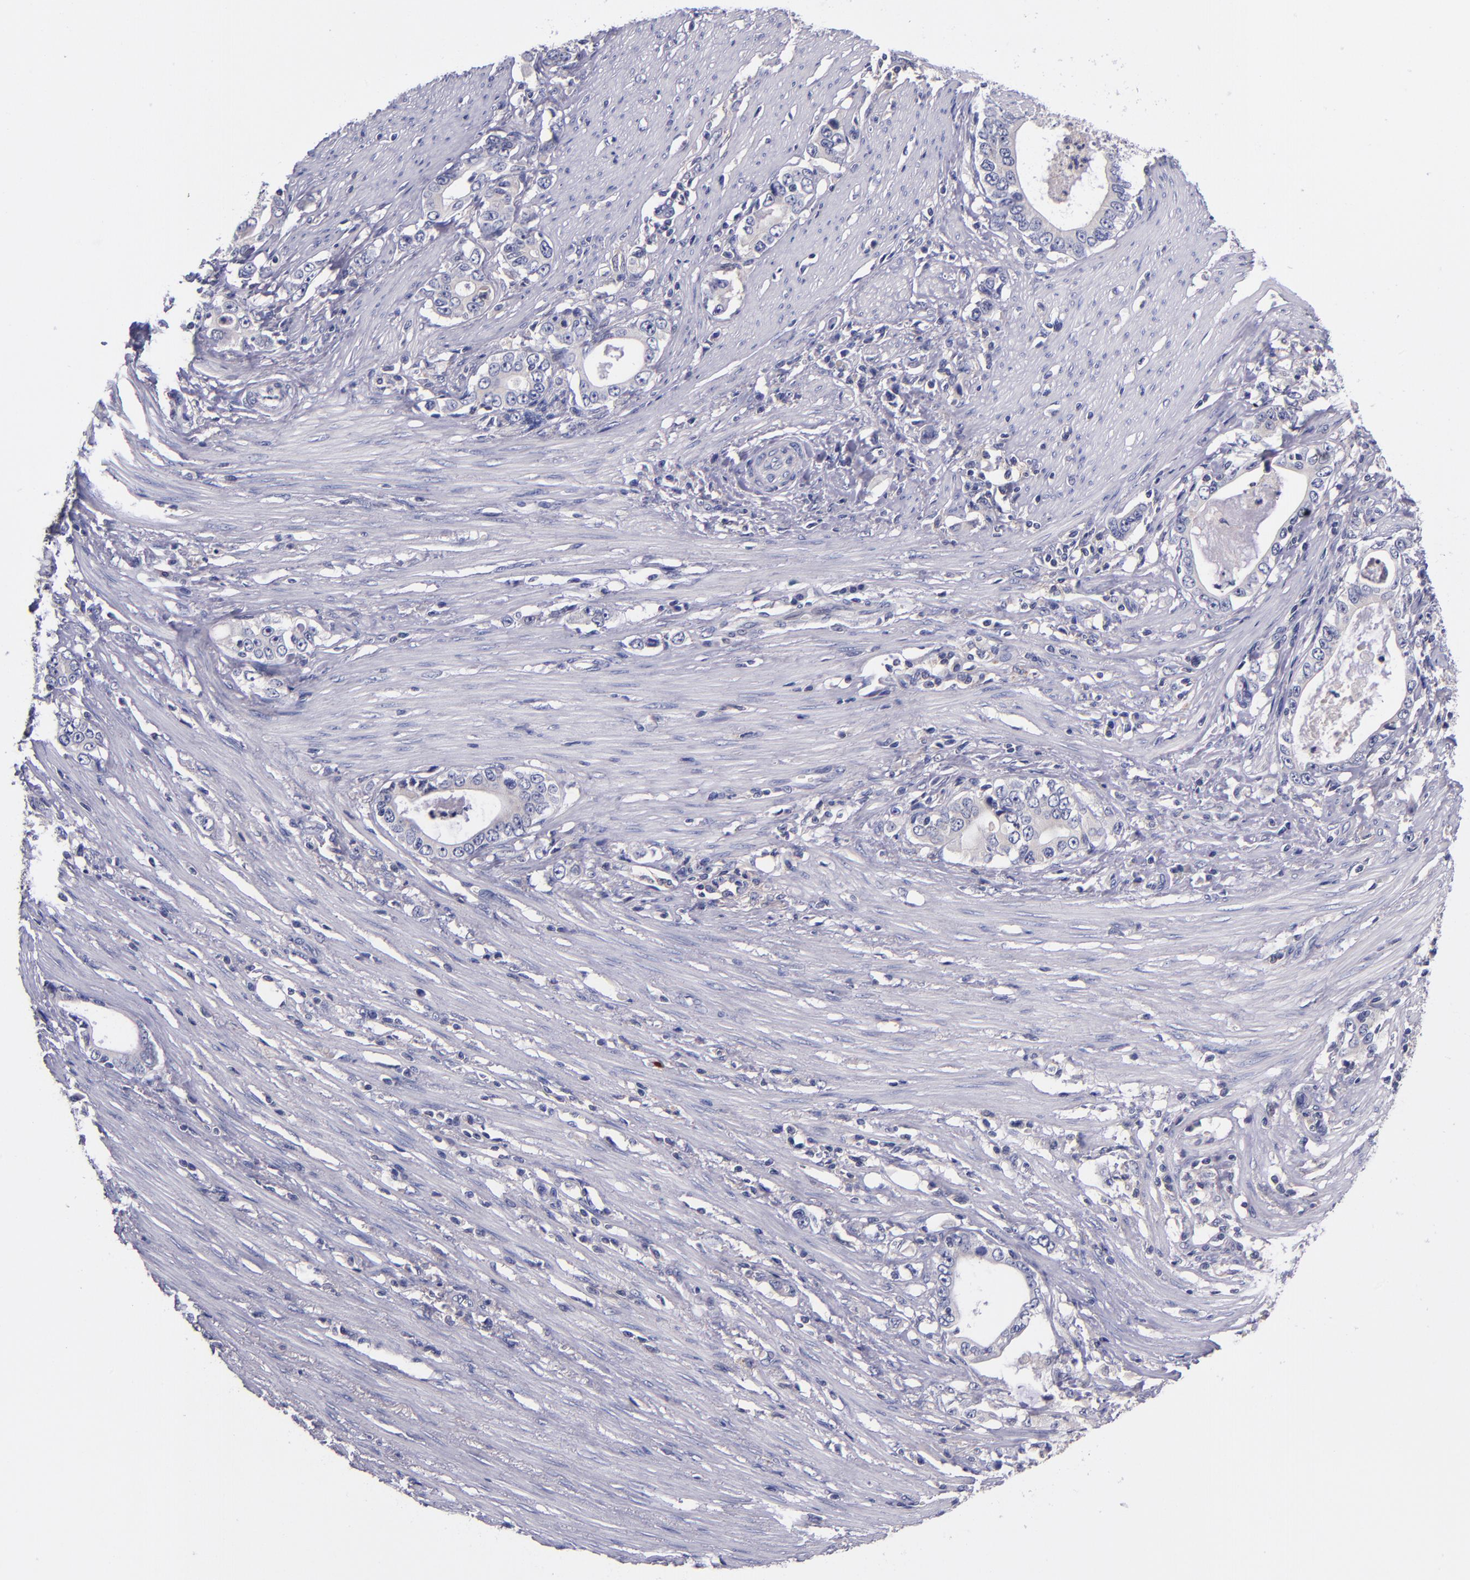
{"staining": {"intensity": "negative", "quantity": "none", "location": "none"}, "tissue": "stomach cancer", "cell_type": "Tumor cells", "image_type": "cancer", "snomed": [{"axis": "morphology", "description": "Adenocarcinoma, NOS"}, {"axis": "topography", "description": "Stomach, lower"}], "caption": "Tumor cells show no significant positivity in stomach cancer. (Stains: DAB IHC with hematoxylin counter stain, Microscopy: brightfield microscopy at high magnification).", "gene": "RBP4", "patient": {"sex": "female", "age": 72}}